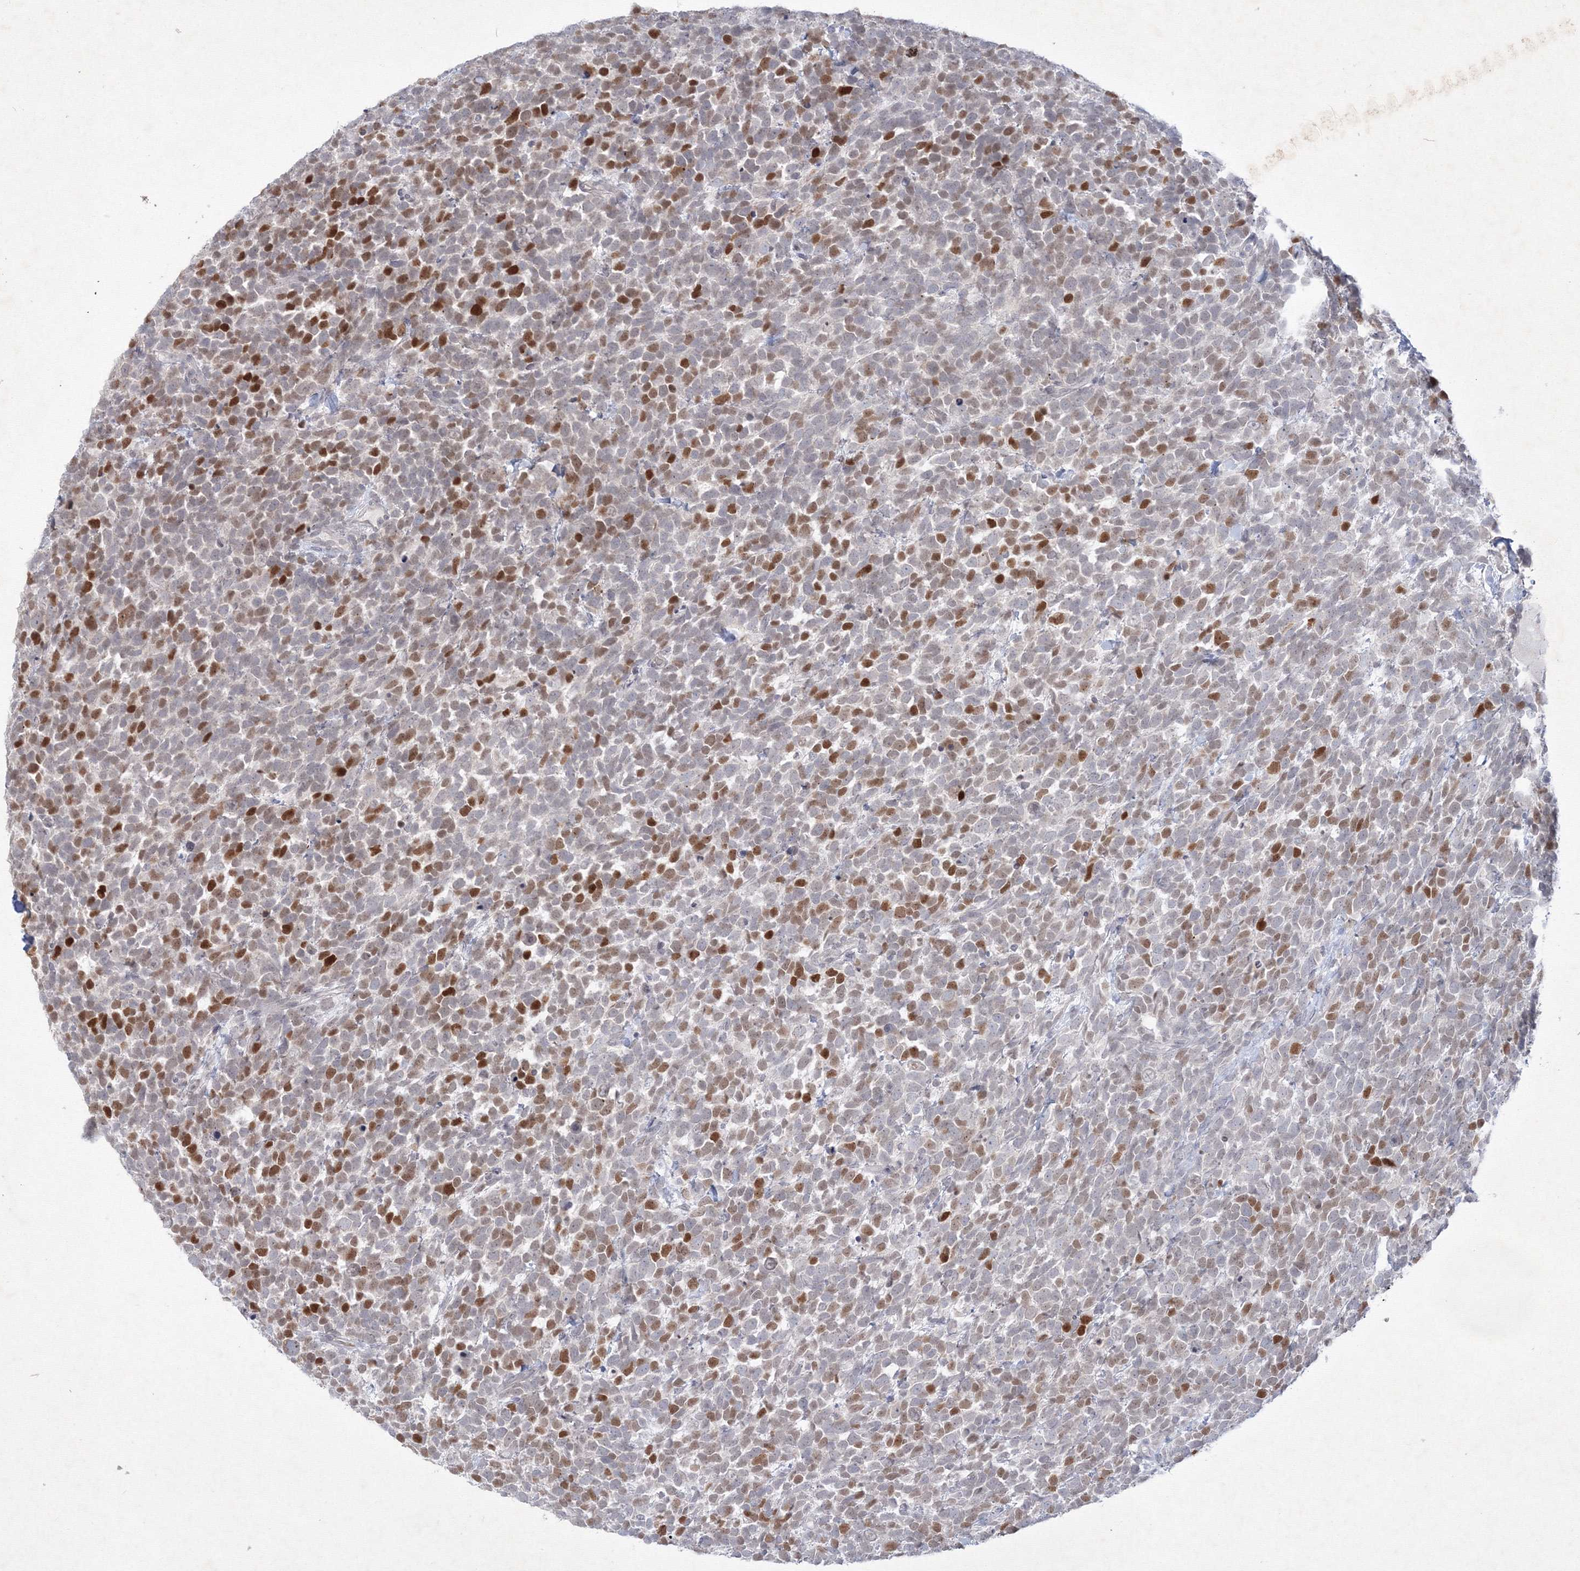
{"staining": {"intensity": "strong", "quantity": "25%-75%", "location": "nuclear"}, "tissue": "urothelial cancer", "cell_type": "Tumor cells", "image_type": "cancer", "snomed": [{"axis": "morphology", "description": "Urothelial carcinoma, High grade"}, {"axis": "topography", "description": "Urinary bladder"}], "caption": "Immunohistochemical staining of high-grade urothelial carcinoma displays high levels of strong nuclear protein expression in approximately 25%-75% of tumor cells.", "gene": "NXPE3", "patient": {"sex": "female", "age": 82}}